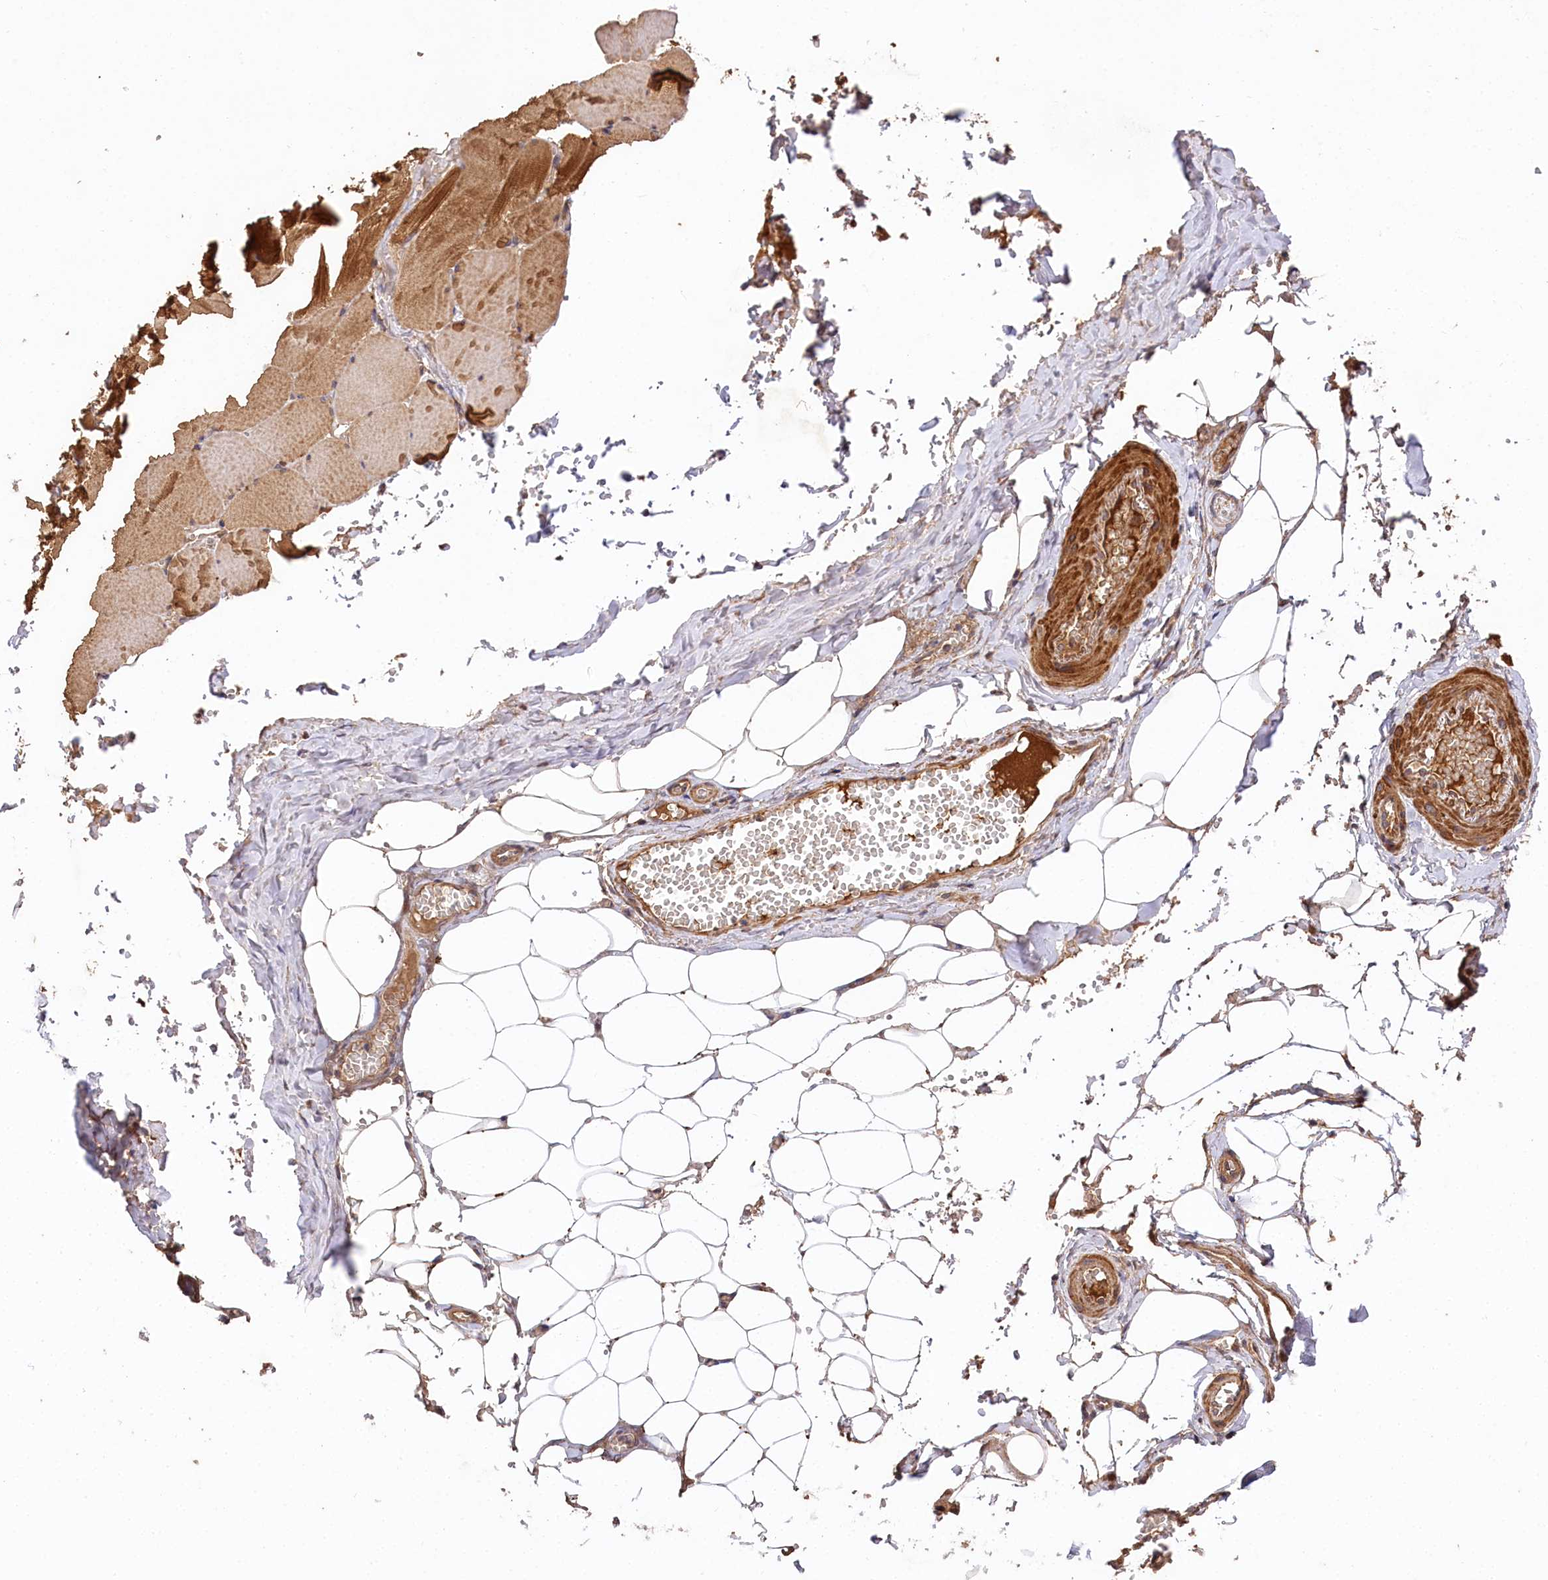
{"staining": {"intensity": "weak", "quantity": ">75%", "location": "cytoplasmic/membranous"}, "tissue": "adipose tissue", "cell_type": "Adipocytes", "image_type": "normal", "snomed": [{"axis": "morphology", "description": "Normal tissue, NOS"}, {"axis": "topography", "description": "Skeletal muscle"}, {"axis": "topography", "description": "Peripheral nerve tissue"}], "caption": "A low amount of weak cytoplasmic/membranous positivity is seen in about >75% of adipocytes in benign adipose tissue. (Stains: DAB in brown, nuclei in blue, Microscopy: brightfield microscopy at high magnification).", "gene": "MCF2L2", "patient": {"sex": "female", "age": 55}}